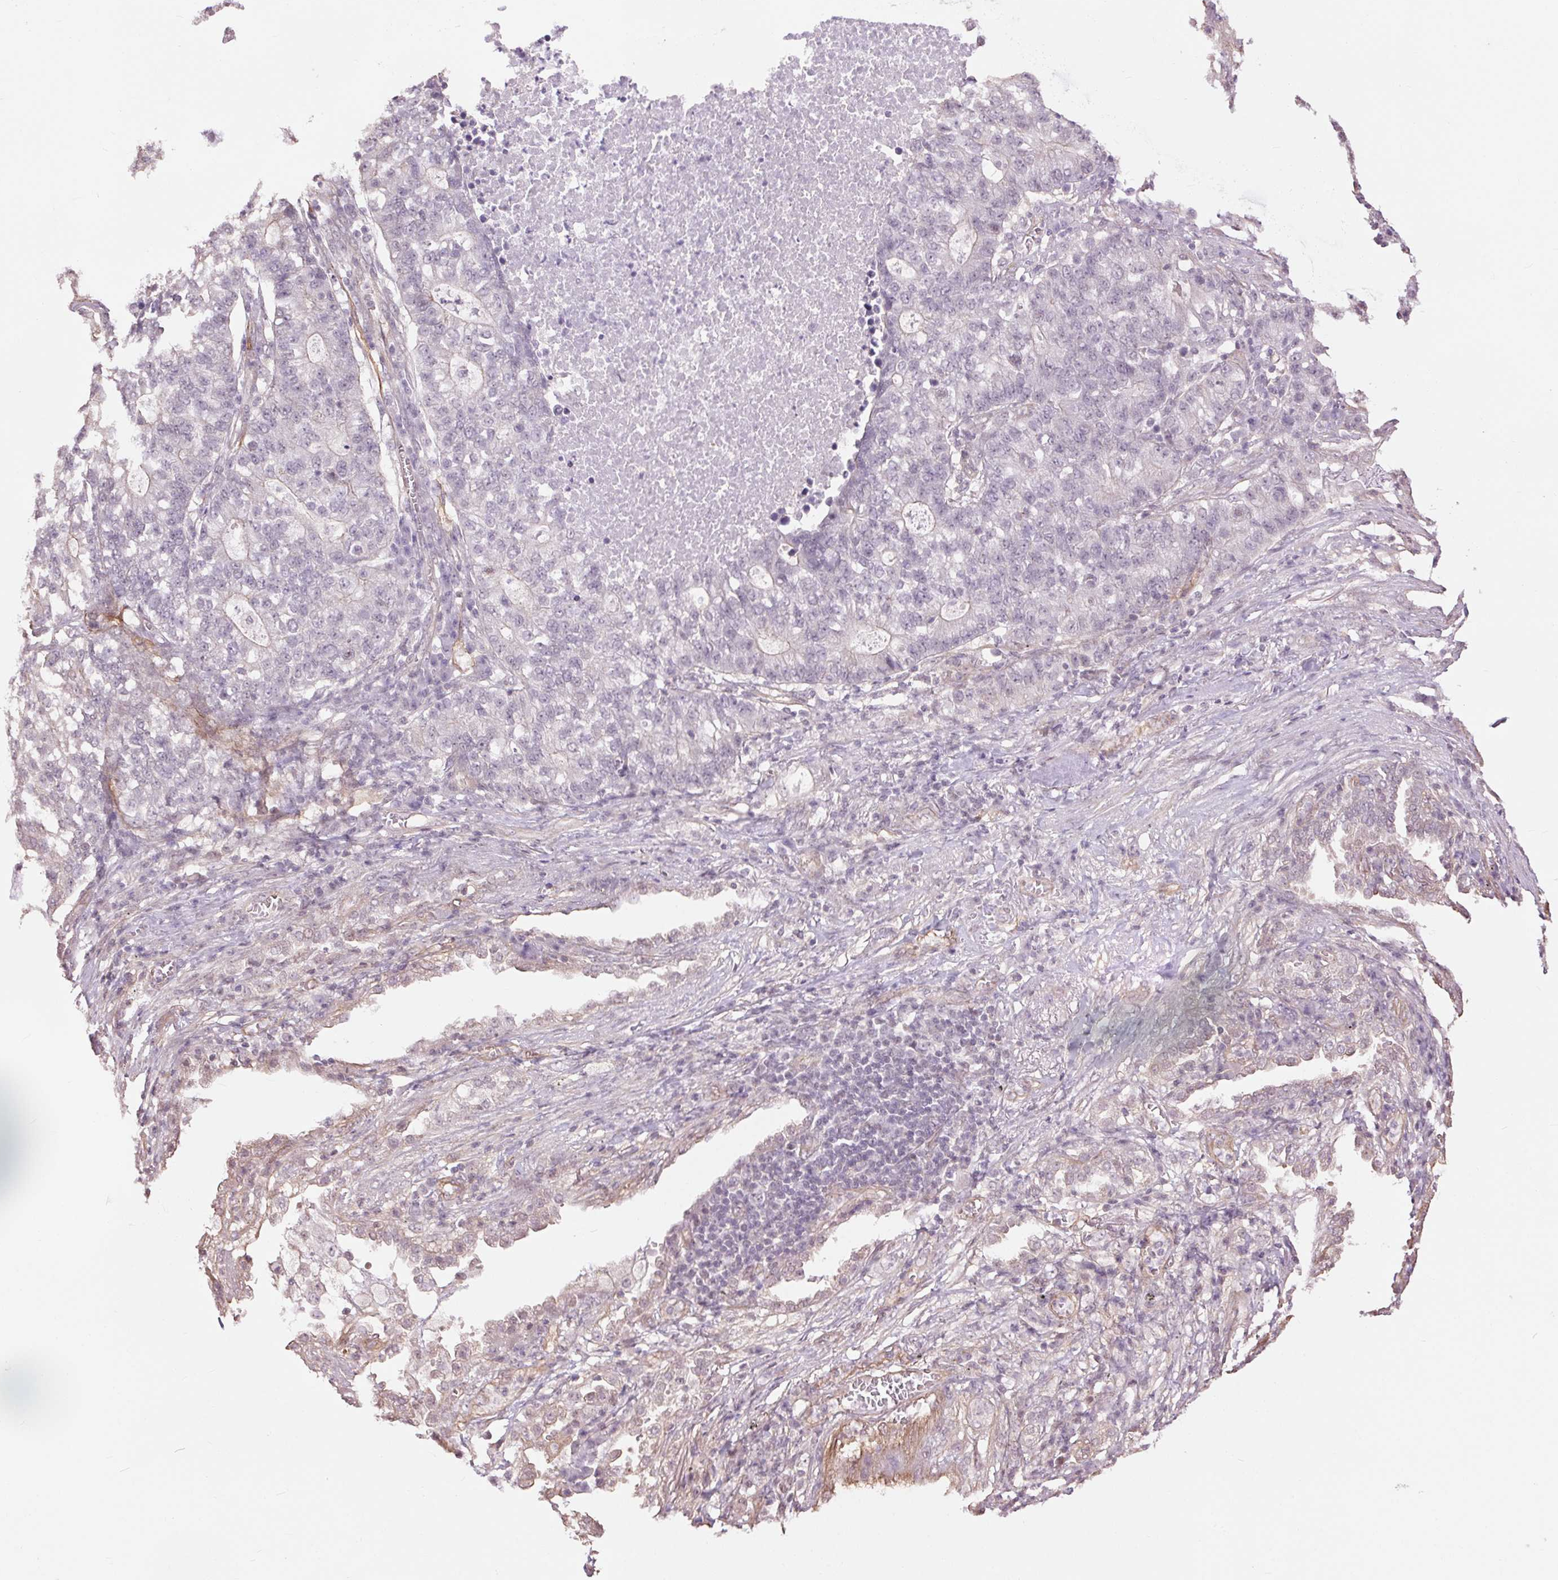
{"staining": {"intensity": "negative", "quantity": "none", "location": "none"}, "tissue": "lung cancer", "cell_type": "Tumor cells", "image_type": "cancer", "snomed": [{"axis": "morphology", "description": "Adenocarcinoma, NOS"}, {"axis": "topography", "description": "Lung"}], "caption": "Tumor cells show no significant staining in lung cancer. The staining was performed using DAB to visualize the protein expression in brown, while the nuclei were stained in blue with hematoxylin (Magnification: 20x).", "gene": "PALM", "patient": {"sex": "male", "age": 57}}